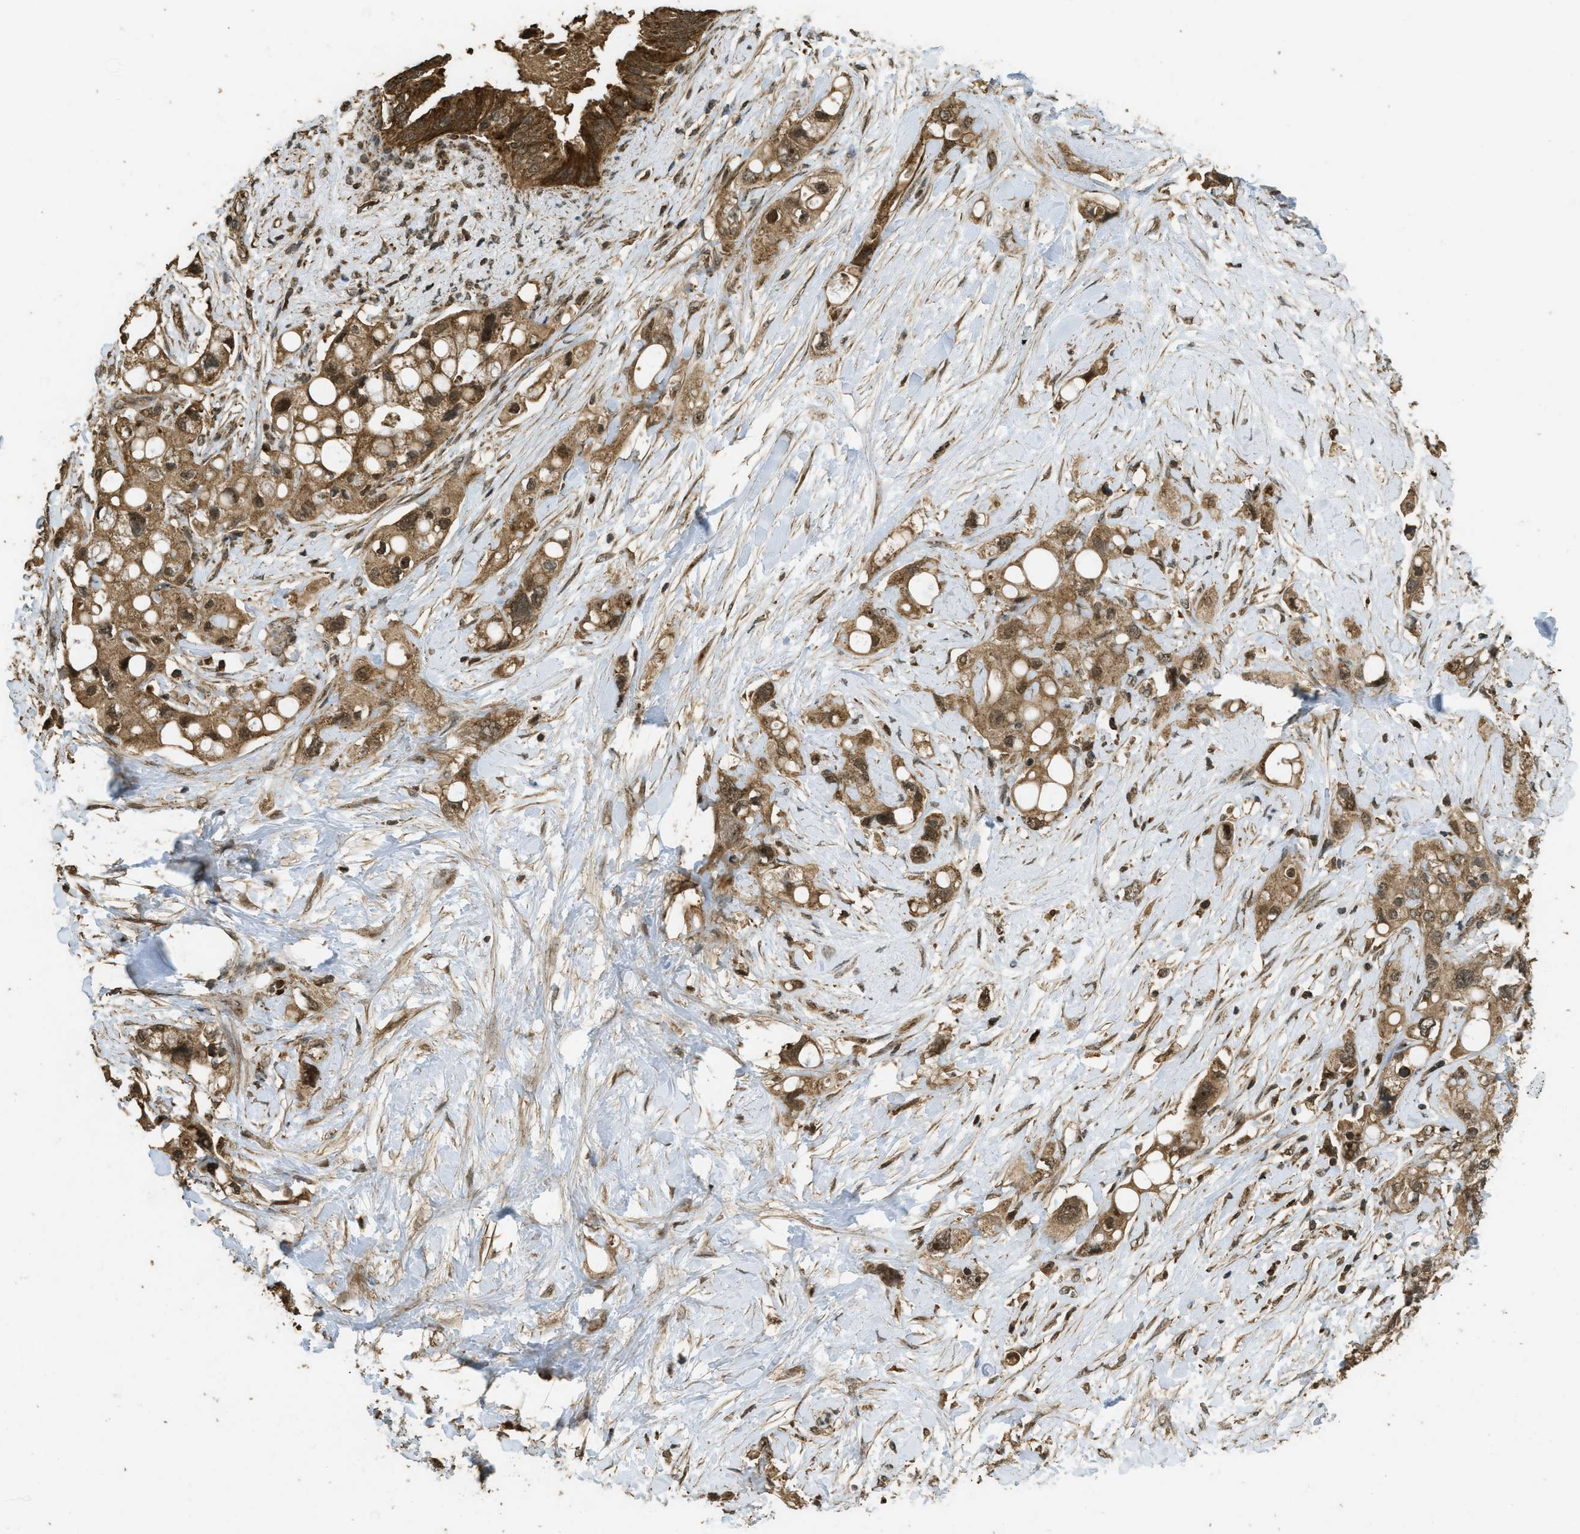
{"staining": {"intensity": "moderate", "quantity": ">75%", "location": "cytoplasmic/membranous,nuclear"}, "tissue": "pancreatic cancer", "cell_type": "Tumor cells", "image_type": "cancer", "snomed": [{"axis": "morphology", "description": "Adenocarcinoma, NOS"}, {"axis": "topography", "description": "Pancreas"}], "caption": "Pancreatic cancer was stained to show a protein in brown. There is medium levels of moderate cytoplasmic/membranous and nuclear positivity in approximately >75% of tumor cells. Immunohistochemistry (ihc) stains the protein of interest in brown and the nuclei are stained blue.", "gene": "CTPS1", "patient": {"sex": "female", "age": 56}}